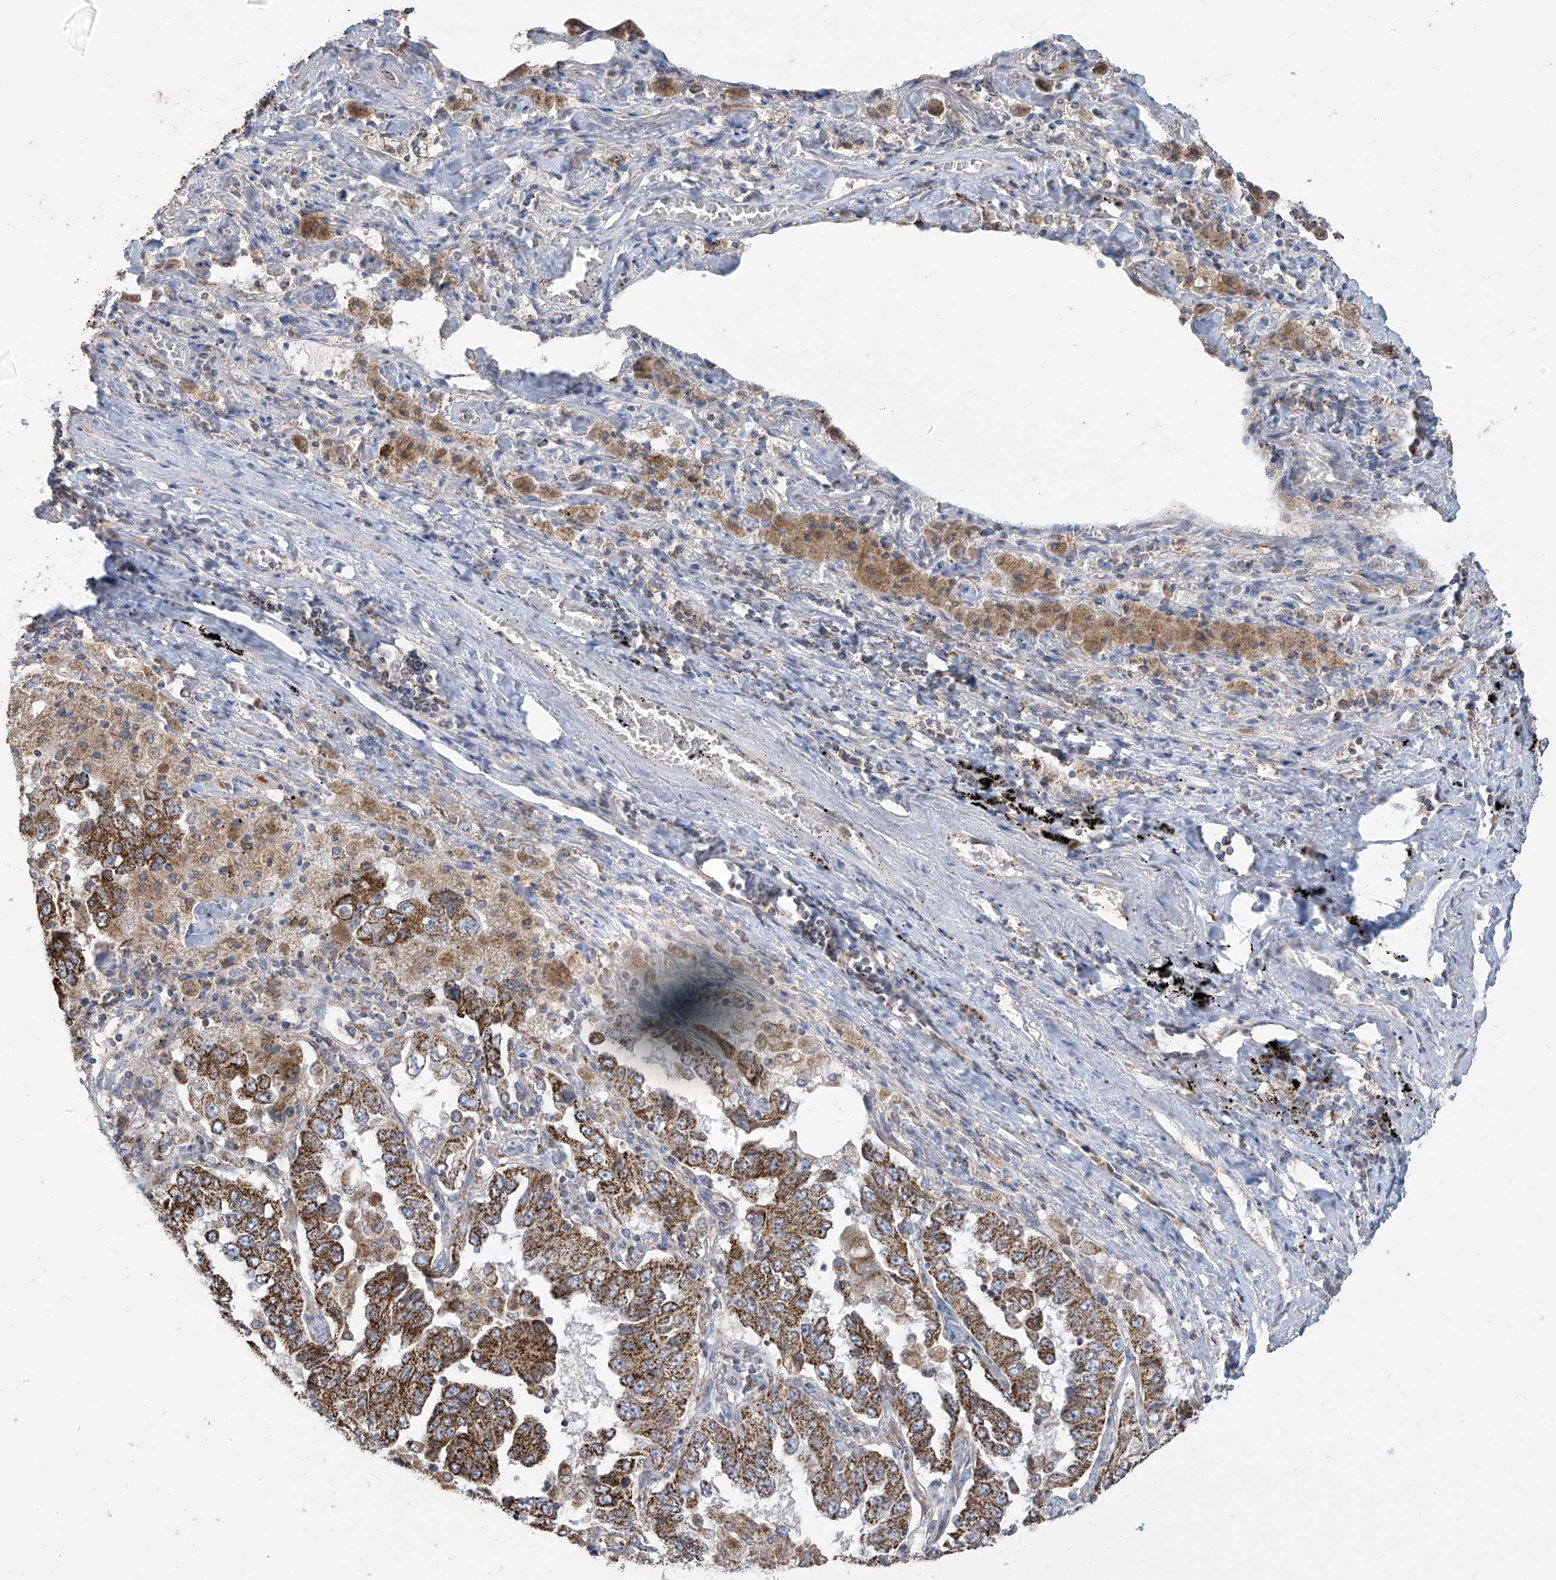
{"staining": {"intensity": "strong", "quantity": ">75%", "location": "cytoplasmic/membranous"}, "tissue": "lung cancer", "cell_type": "Tumor cells", "image_type": "cancer", "snomed": [{"axis": "morphology", "description": "Adenocarcinoma, NOS"}, {"axis": "topography", "description": "Lung"}], "caption": "High-power microscopy captured an immunohistochemistry micrograph of adenocarcinoma (lung), revealing strong cytoplasmic/membranous expression in approximately >75% of tumor cells.", "gene": "PNPT1", "patient": {"sex": "female", "age": 51}}